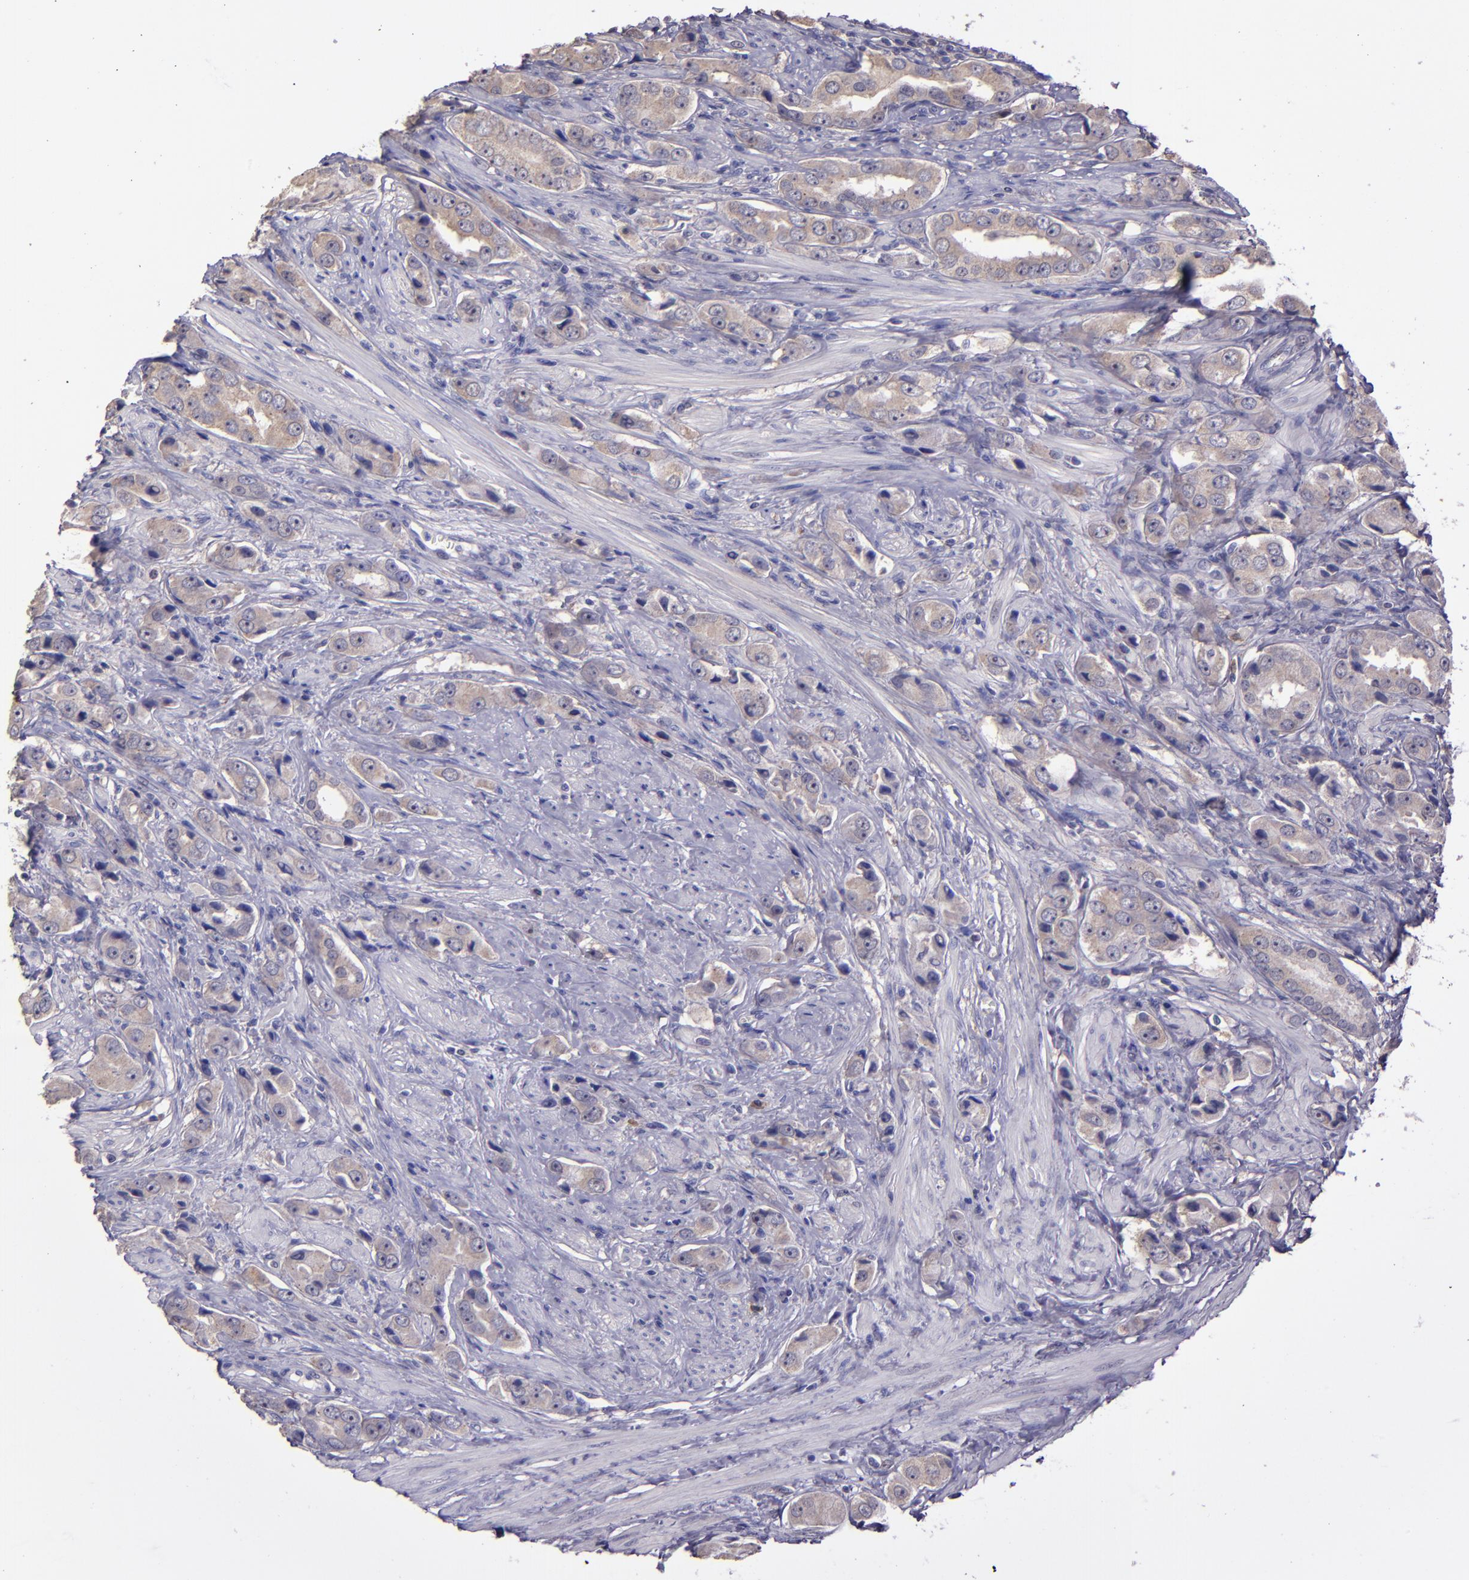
{"staining": {"intensity": "weak", "quantity": "25%-75%", "location": "cytoplasmic/membranous"}, "tissue": "prostate cancer", "cell_type": "Tumor cells", "image_type": "cancer", "snomed": [{"axis": "morphology", "description": "Adenocarcinoma, Medium grade"}, {"axis": "topography", "description": "Prostate"}], "caption": "IHC (DAB) staining of human prostate cancer (adenocarcinoma (medium-grade)) displays weak cytoplasmic/membranous protein positivity in approximately 25%-75% of tumor cells.", "gene": "PAPPA", "patient": {"sex": "male", "age": 53}}